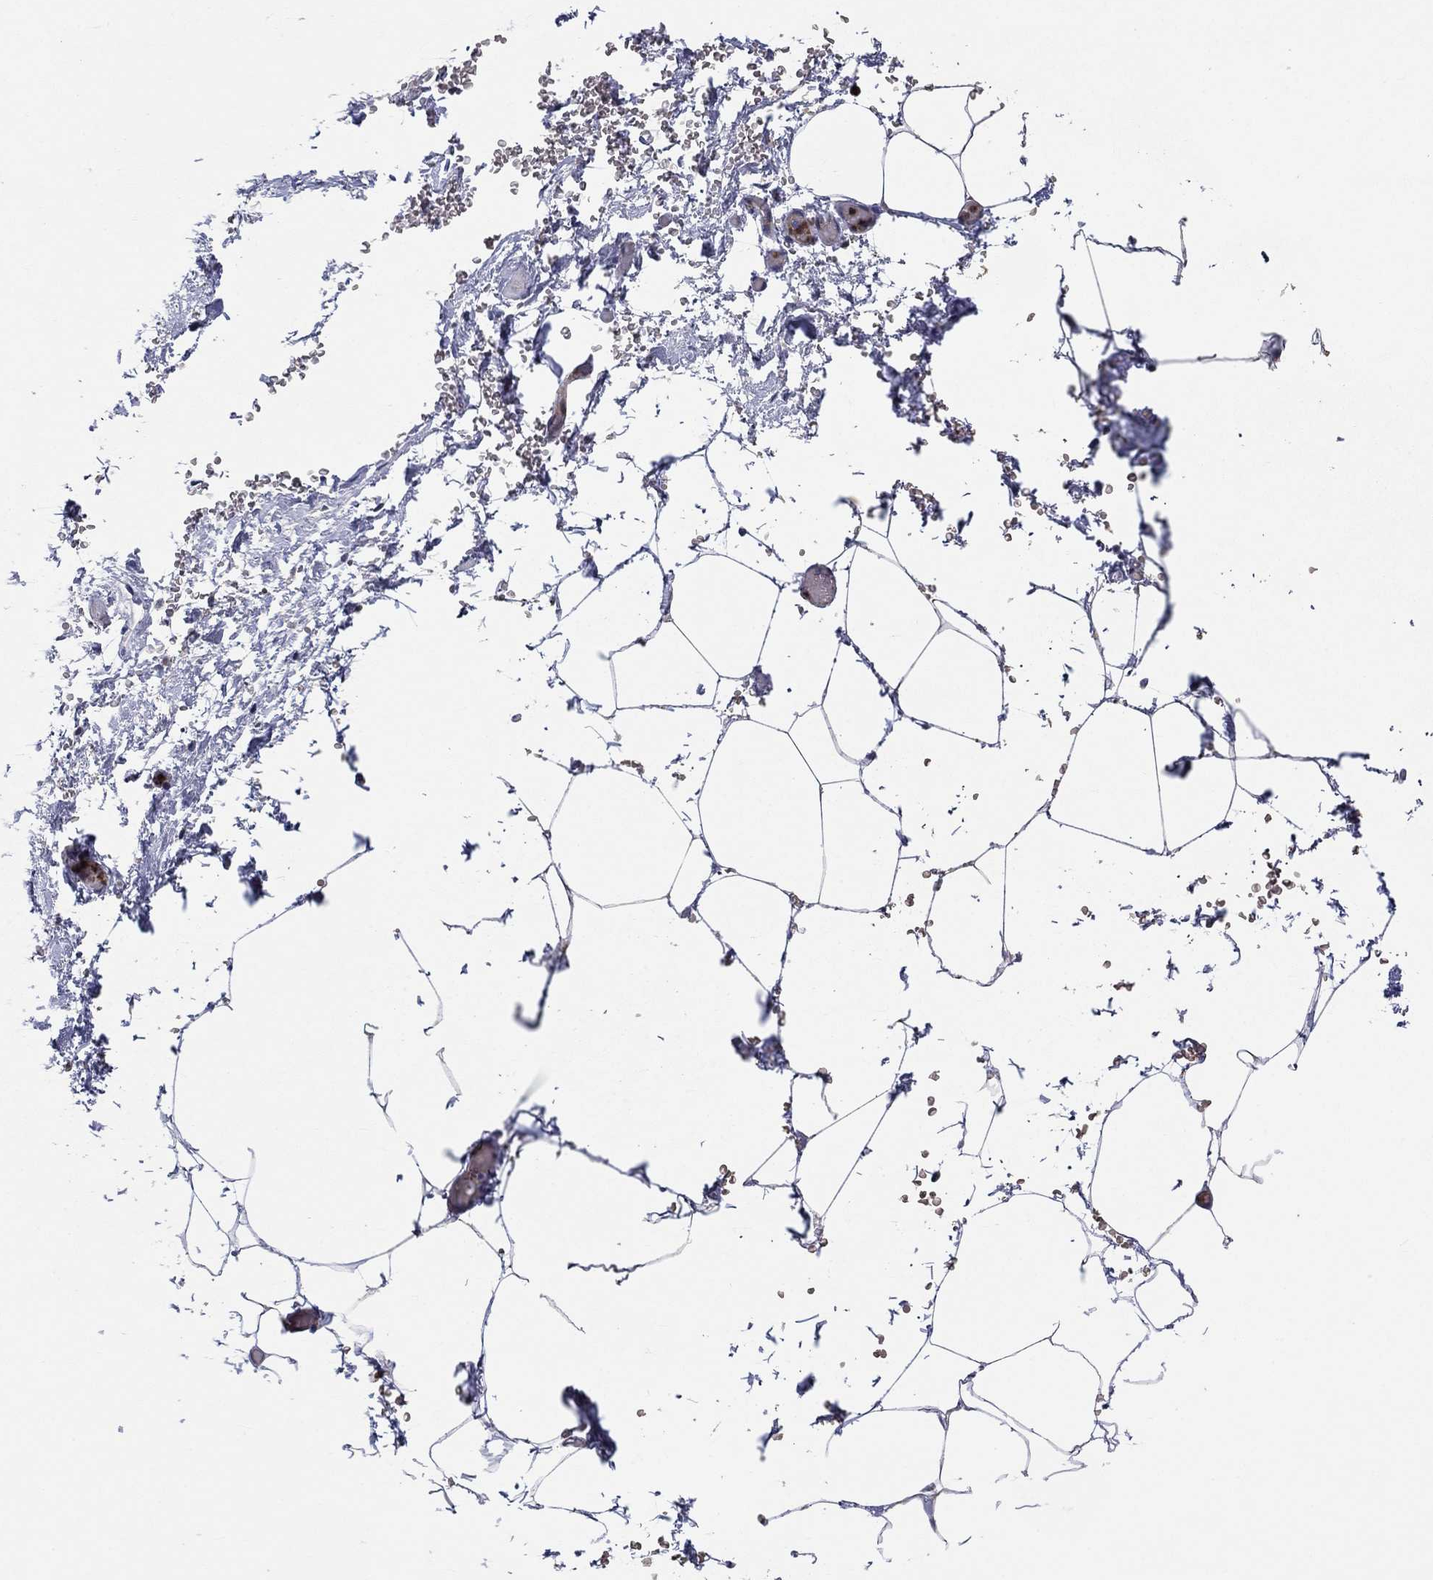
{"staining": {"intensity": "negative", "quantity": "none", "location": "none"}, "tissue": "adipose tissue", "cell_type": "Adipocytes", "image_type": "normal", "snomed": [{"axis": "morphology", "description": "Normal tissue, NOS"}, {"axis": "topography", "description": "Soft tissue"}, {"axis": "topography", "description": "Adipose tissue"}, {"axis": "topography", "description": "Vascular tissue"}, {"axis": "topography", "description": "Peripheral nerve tissue"}], "caption": "Photomicrograph shows no significant protein positivity in adipocytes of benign adipose tissue.", "gene": "ARHGAP36", "patient": {"sex": "male", "age": 68}}